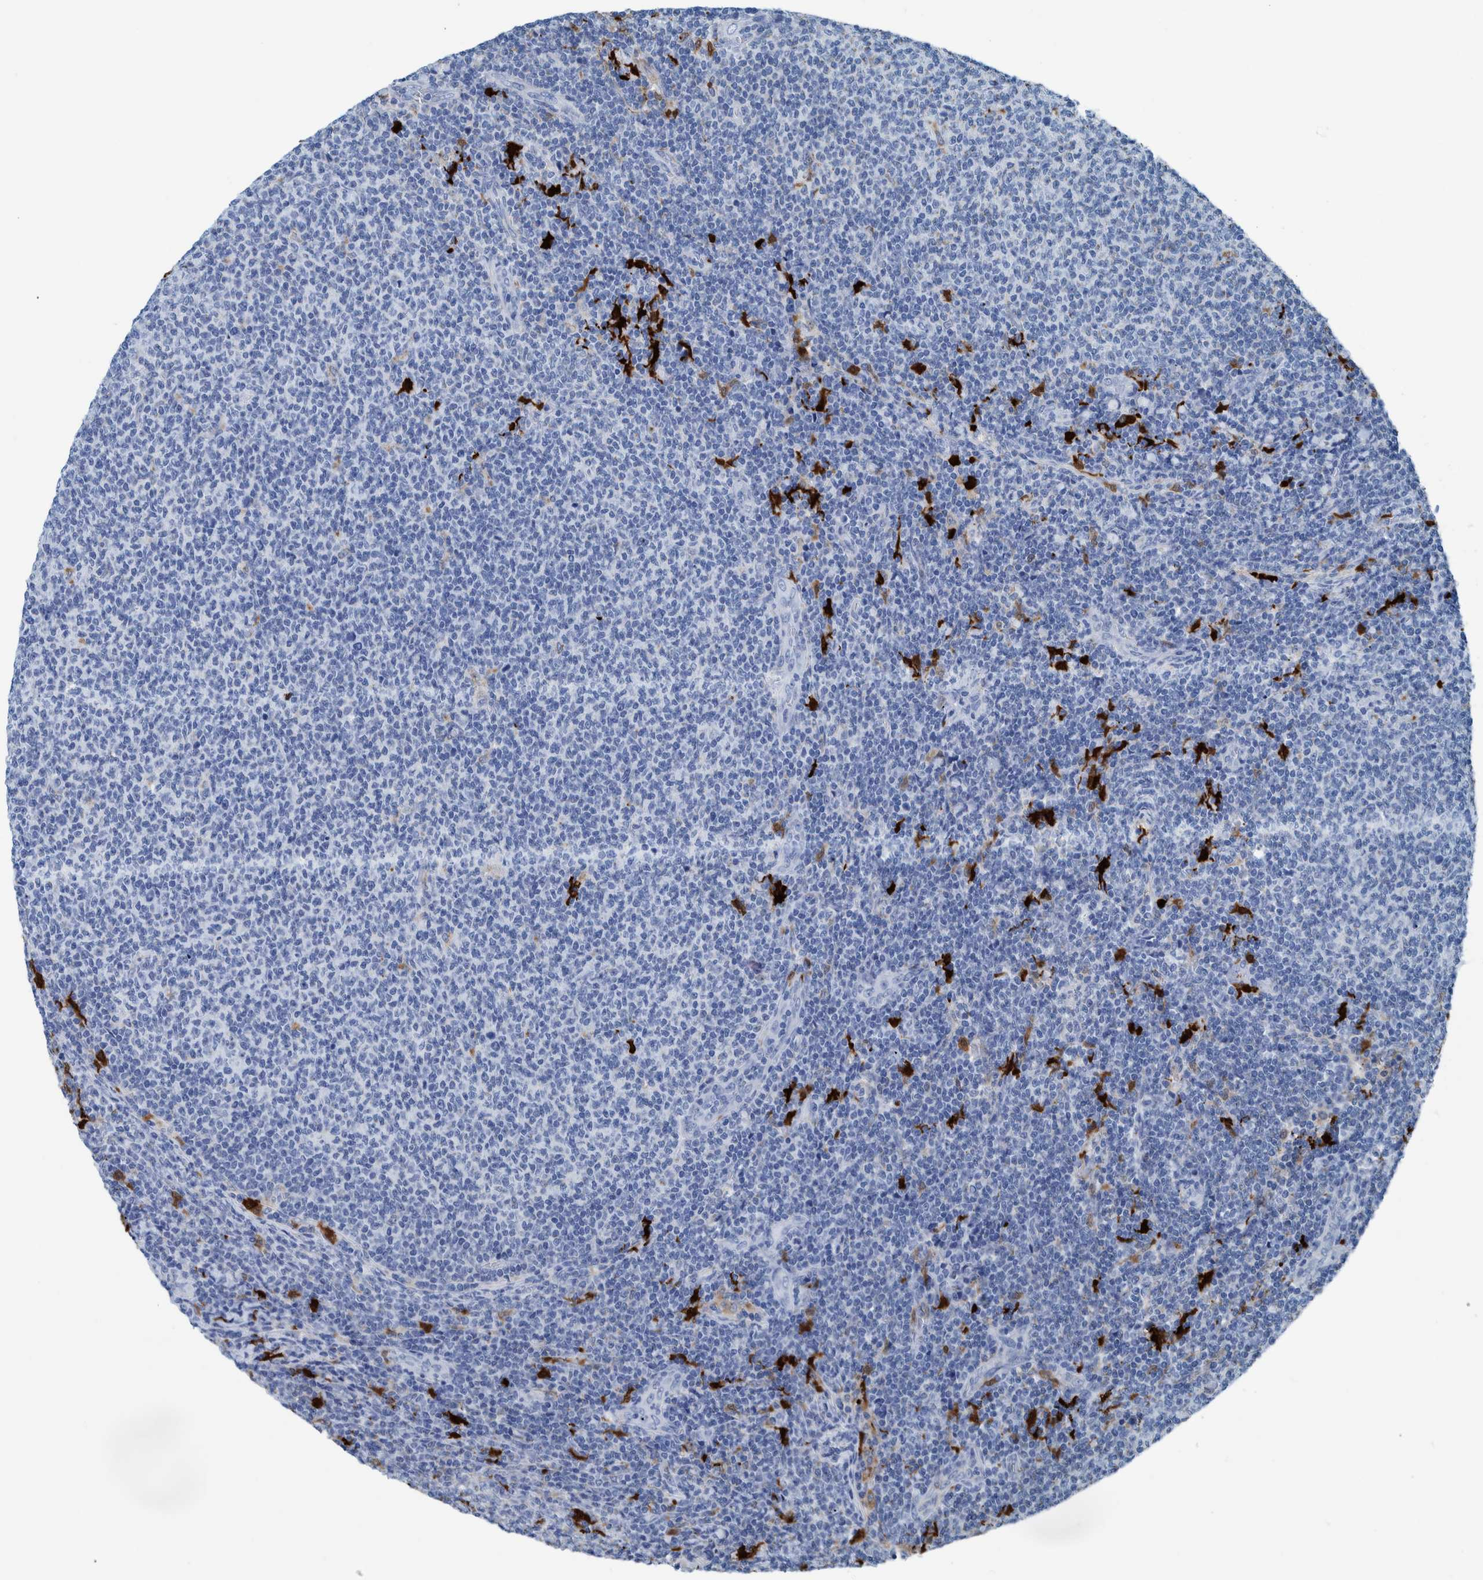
{"staining": {"intensity": "negative", "quantity": "none", "location": "none"}, "tissue": "lymphoma", "cell_type": "Tumor cells", "image_type": "cancer", "snomed": [{"axis": "morphology", "description": "Malignant lymphoma, non-Hodgkin's type, Low grade"}, {"axis": "topography", "description": "Lymph node"}], "caption": "Immunohistochemistry histopathology image of neoplastic tissue: lymphoma stained with DAB exhibits no significant protein positivity in tumor cells.", "gene": "IDO1", "patient": {"sex": "male", "age": 66}}